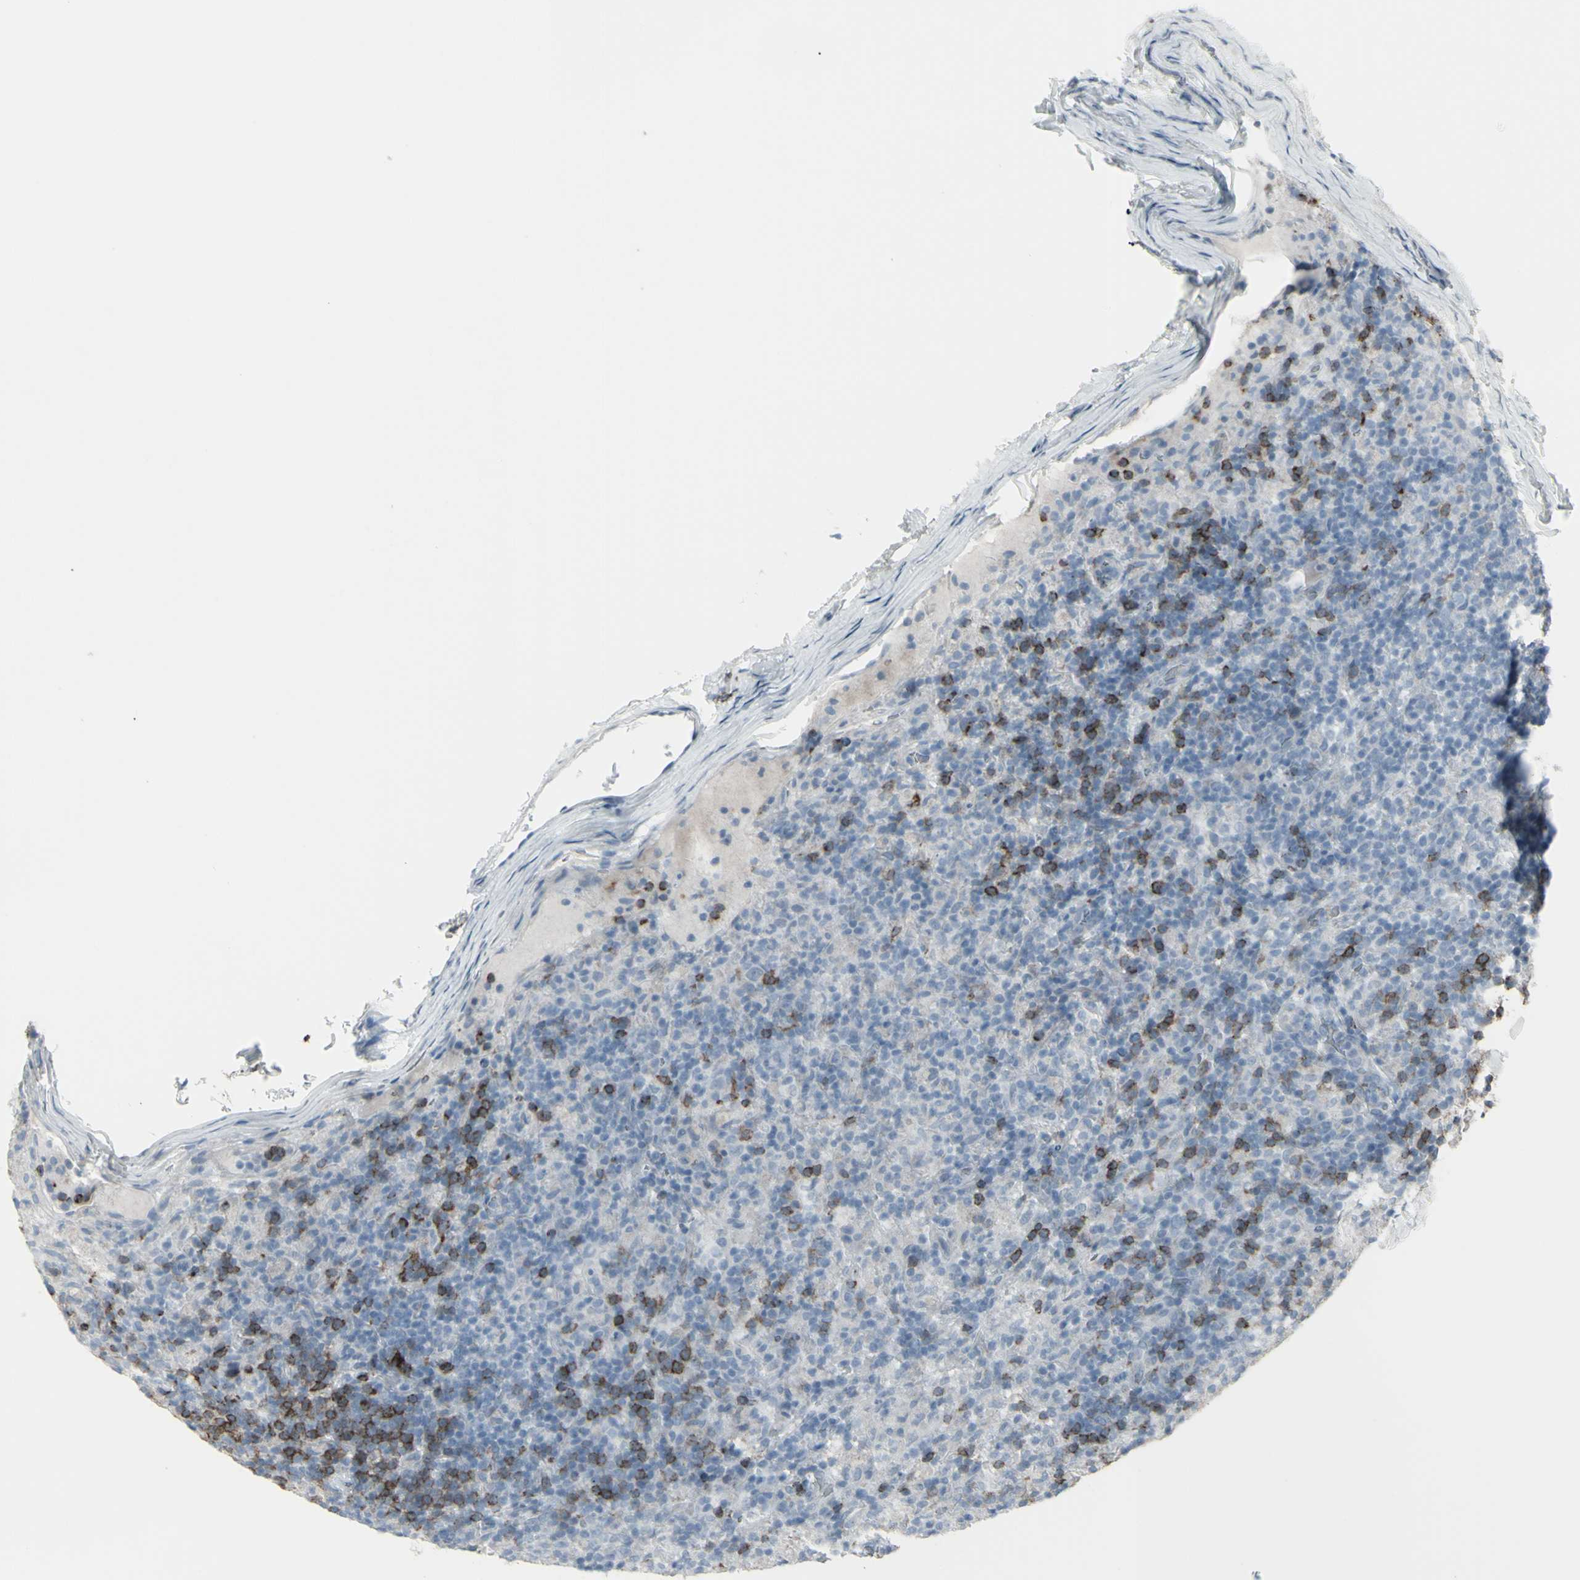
{"staining": {"intensity": "weak", "quantity": "25%-75%", "location": "cytoplasmic/membranous"}, "tissue": "lymphoma", "cell_type": "Tumor cells", "image_type": "cancer", "snomed": [{"axis": "morphology", "description": "Hodgkin's disease, NOS"}, {"axis": "topography", "description": "Lymph node"}], "caption": "Human lymphoma stained with a protein marker displays weak staining in tumor cells.", "gene": "CD79B", "patient": {"sex": "male", "age": 70}}